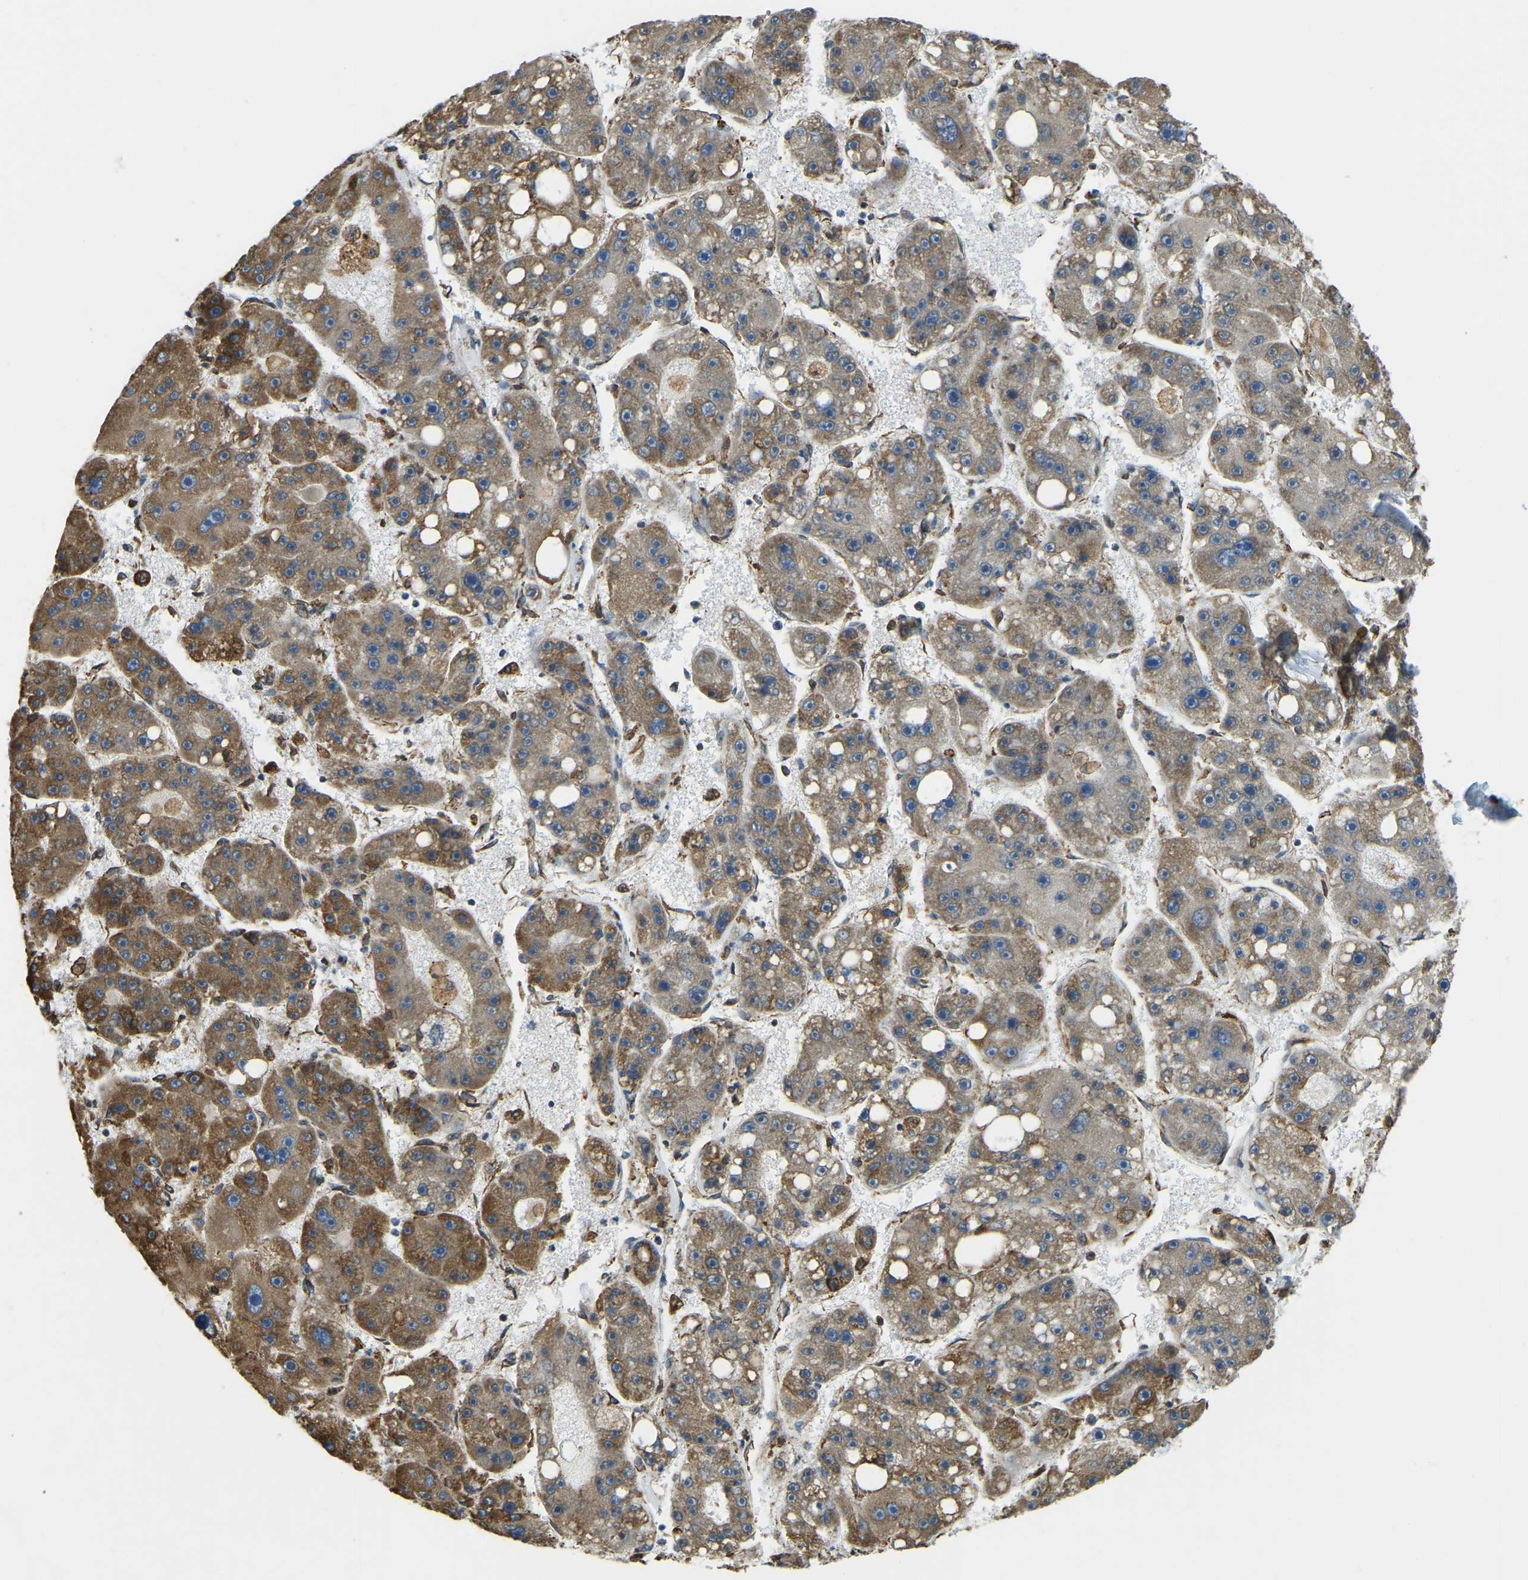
{"staining": {"intensity": "moderate", "quantity": ">75%", "location": "cytoplasmic/membranous"}, "tissue": "liver cancer", "cell_type": "Tumor cells", "image_type": "cancer", "snomed": [{"axis": "morphology", "description": "Carcinoma, Hepatocellular, NOS"}, {"axis": "topography", "description": "Liver"}], "caption": "Liver cancer stained for a protein (brown) exhibits moderate cytoplasmic/membranous positive positivity in approximately >75% of tumor cells.", "gene": "RNF115", "patient": {"sex": "female", "age": 61}}